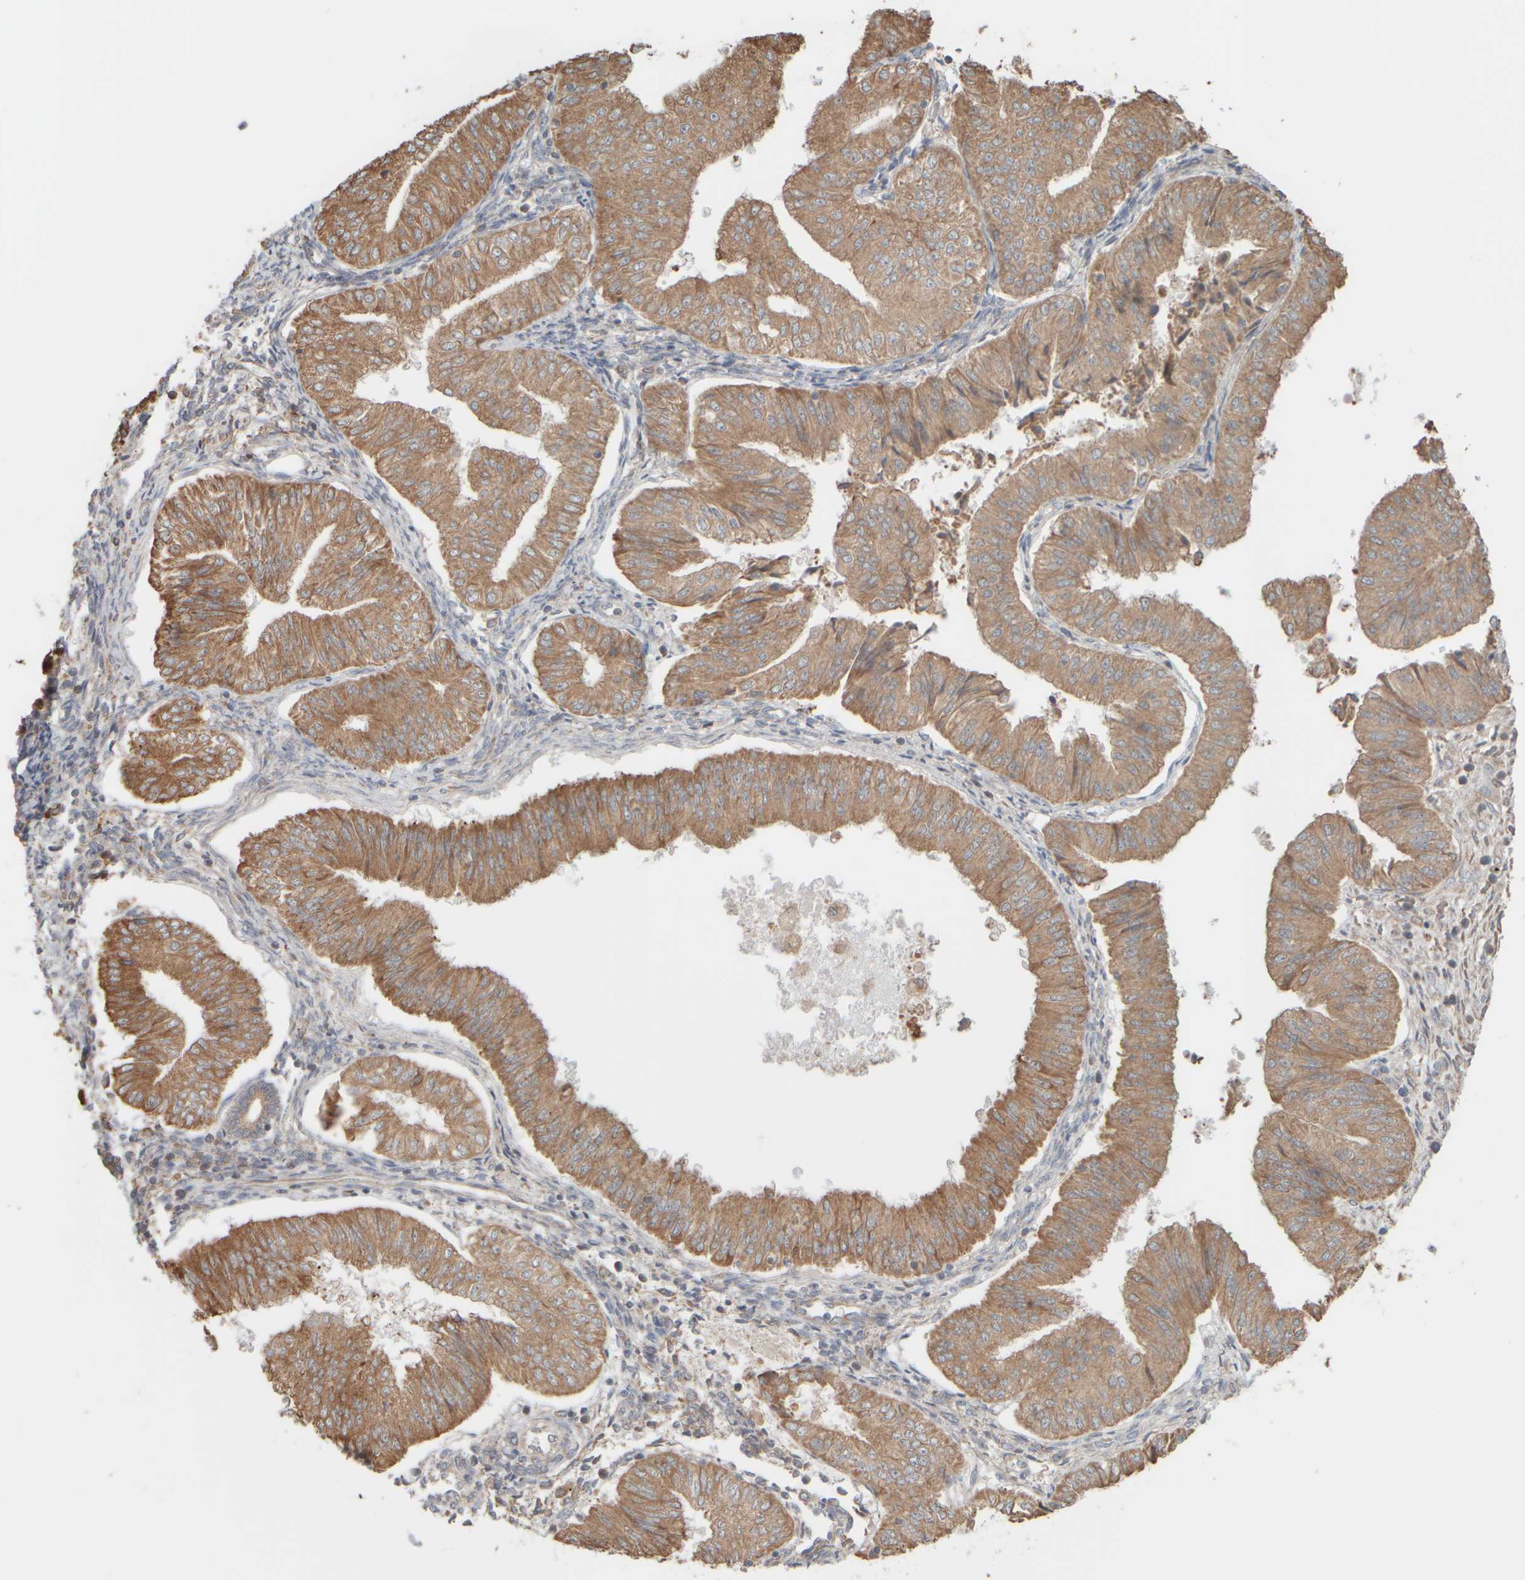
{"staining": {"intensity": "moderate", "quantity": ">75%", "location": "cytoplasmic/membranous"}, "tissue": "endometrial cancer", "cell_type": "Tumor cells", "image_type": "cancer", "snomed": [{"axis": "morphology", "description": "Normal tissue, NOS"}, {"axis": "morphology", "description": "Adenocarcinoma, NOS"}, {"axis": "topography", "description": "Endometrium"}], "caption": "About >75% of tumor cells in human adenocarcinoma (endometrial) reveal moderate cytoplasmic/membranous protein positivity as visualized by brown immunohistochemical staining.", "gene": "EIF2B3", "patient": {"sex": "female", "age": 53}}